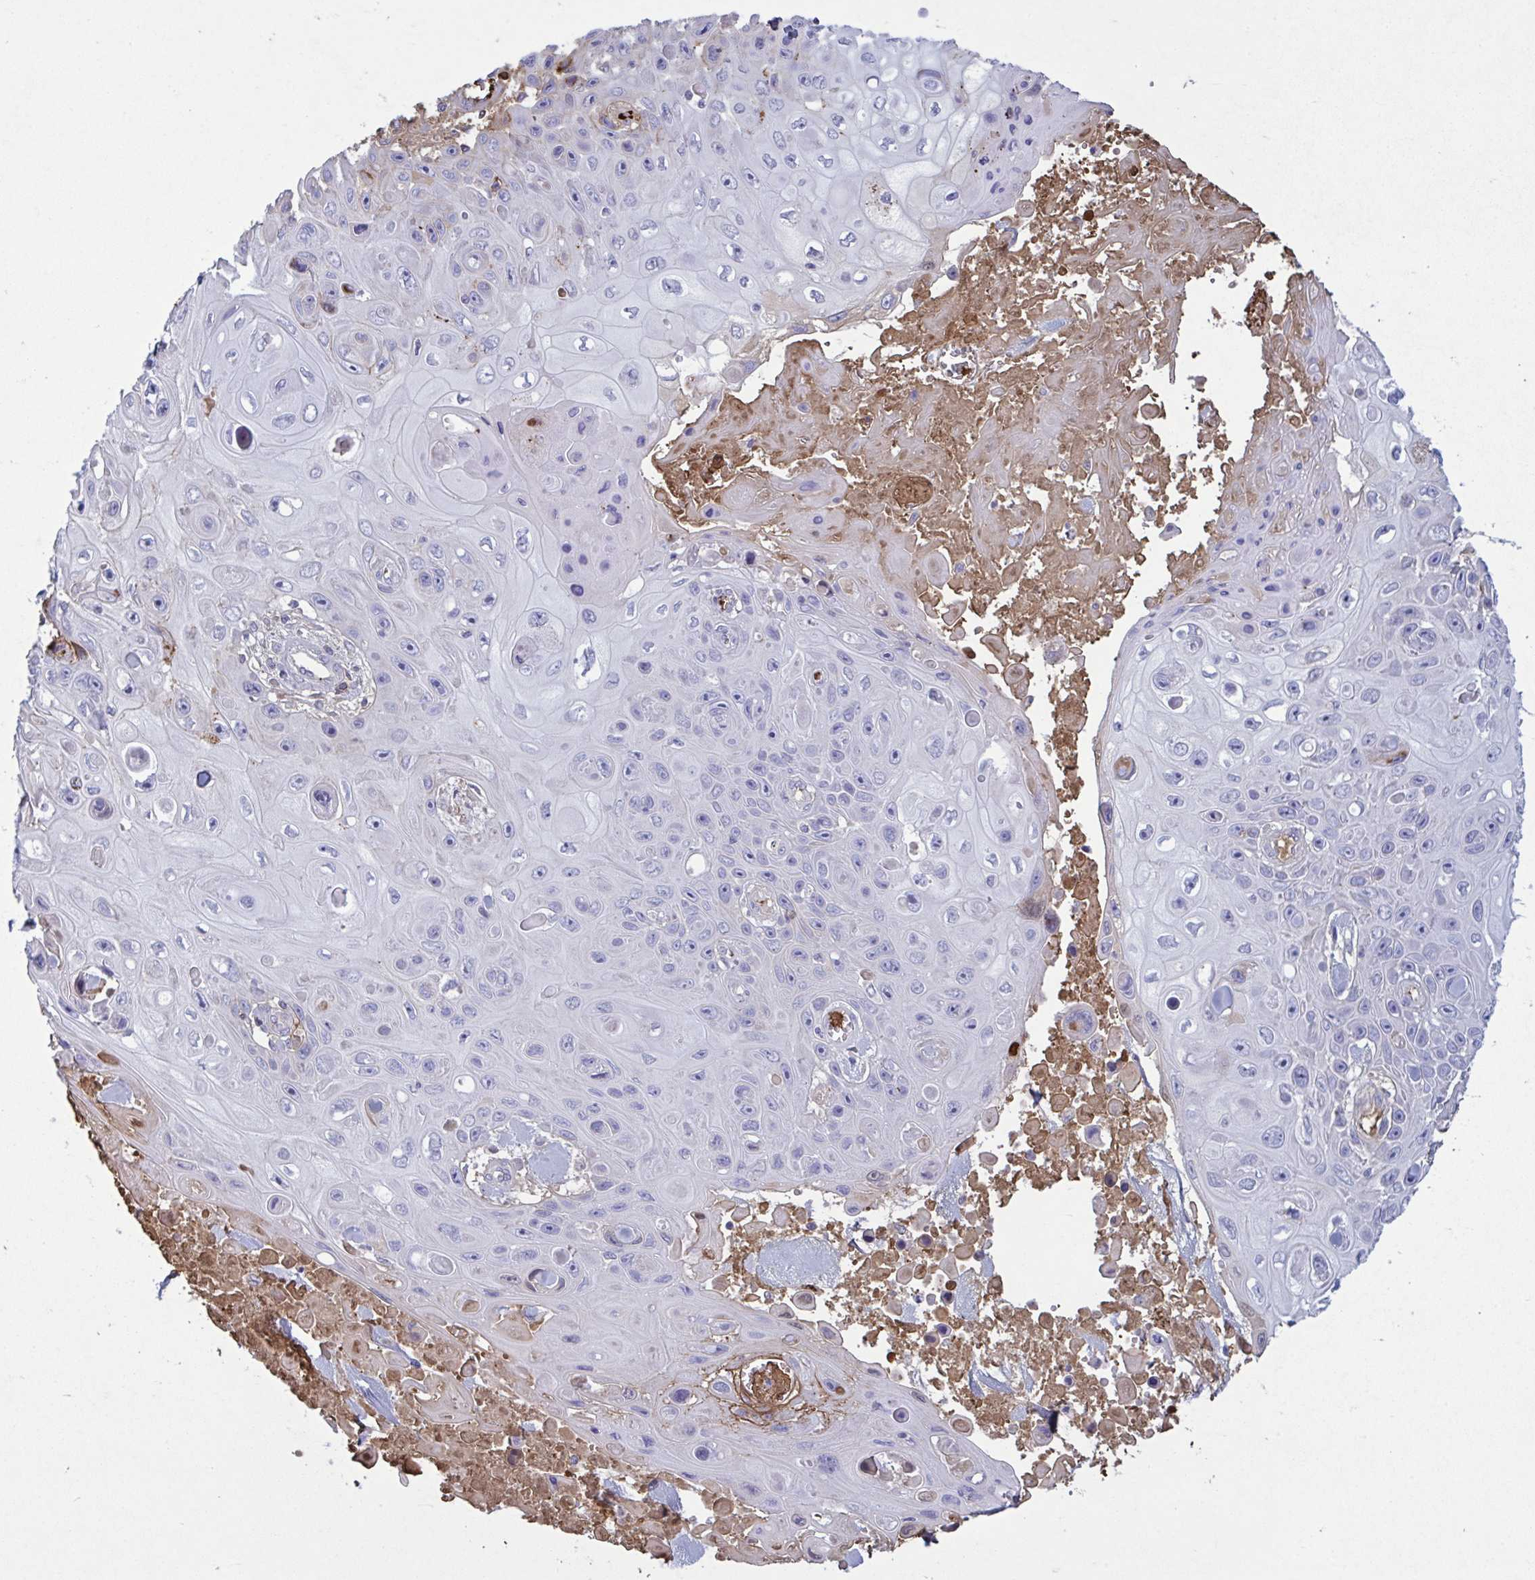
{"staining": {"intensity": "negative", "quantity": "none", "location": "none"}, "tissue": "skin cancer", "cell_type": "Tumor cells", "image_type": "cancer", "snomed": [{"axis": "morphology", "description": "Squamous cell carcinoma, NOS"}, {"axis": "topography", "description": "Skin"}], "caption": "IHC micrograph of neoplastic tissue: skin cancer (squamous cell carcinoma) stained with DAB (3,3'-diaminobenzidine) reveals no significant protein expression in tumor cells. (DAB (3,3'-diaminobenzidine) immunohistochemistry with hematoxylin counter stain).", "gene": "IL1R1", "patient": {"sex": "male", "age": 82}}